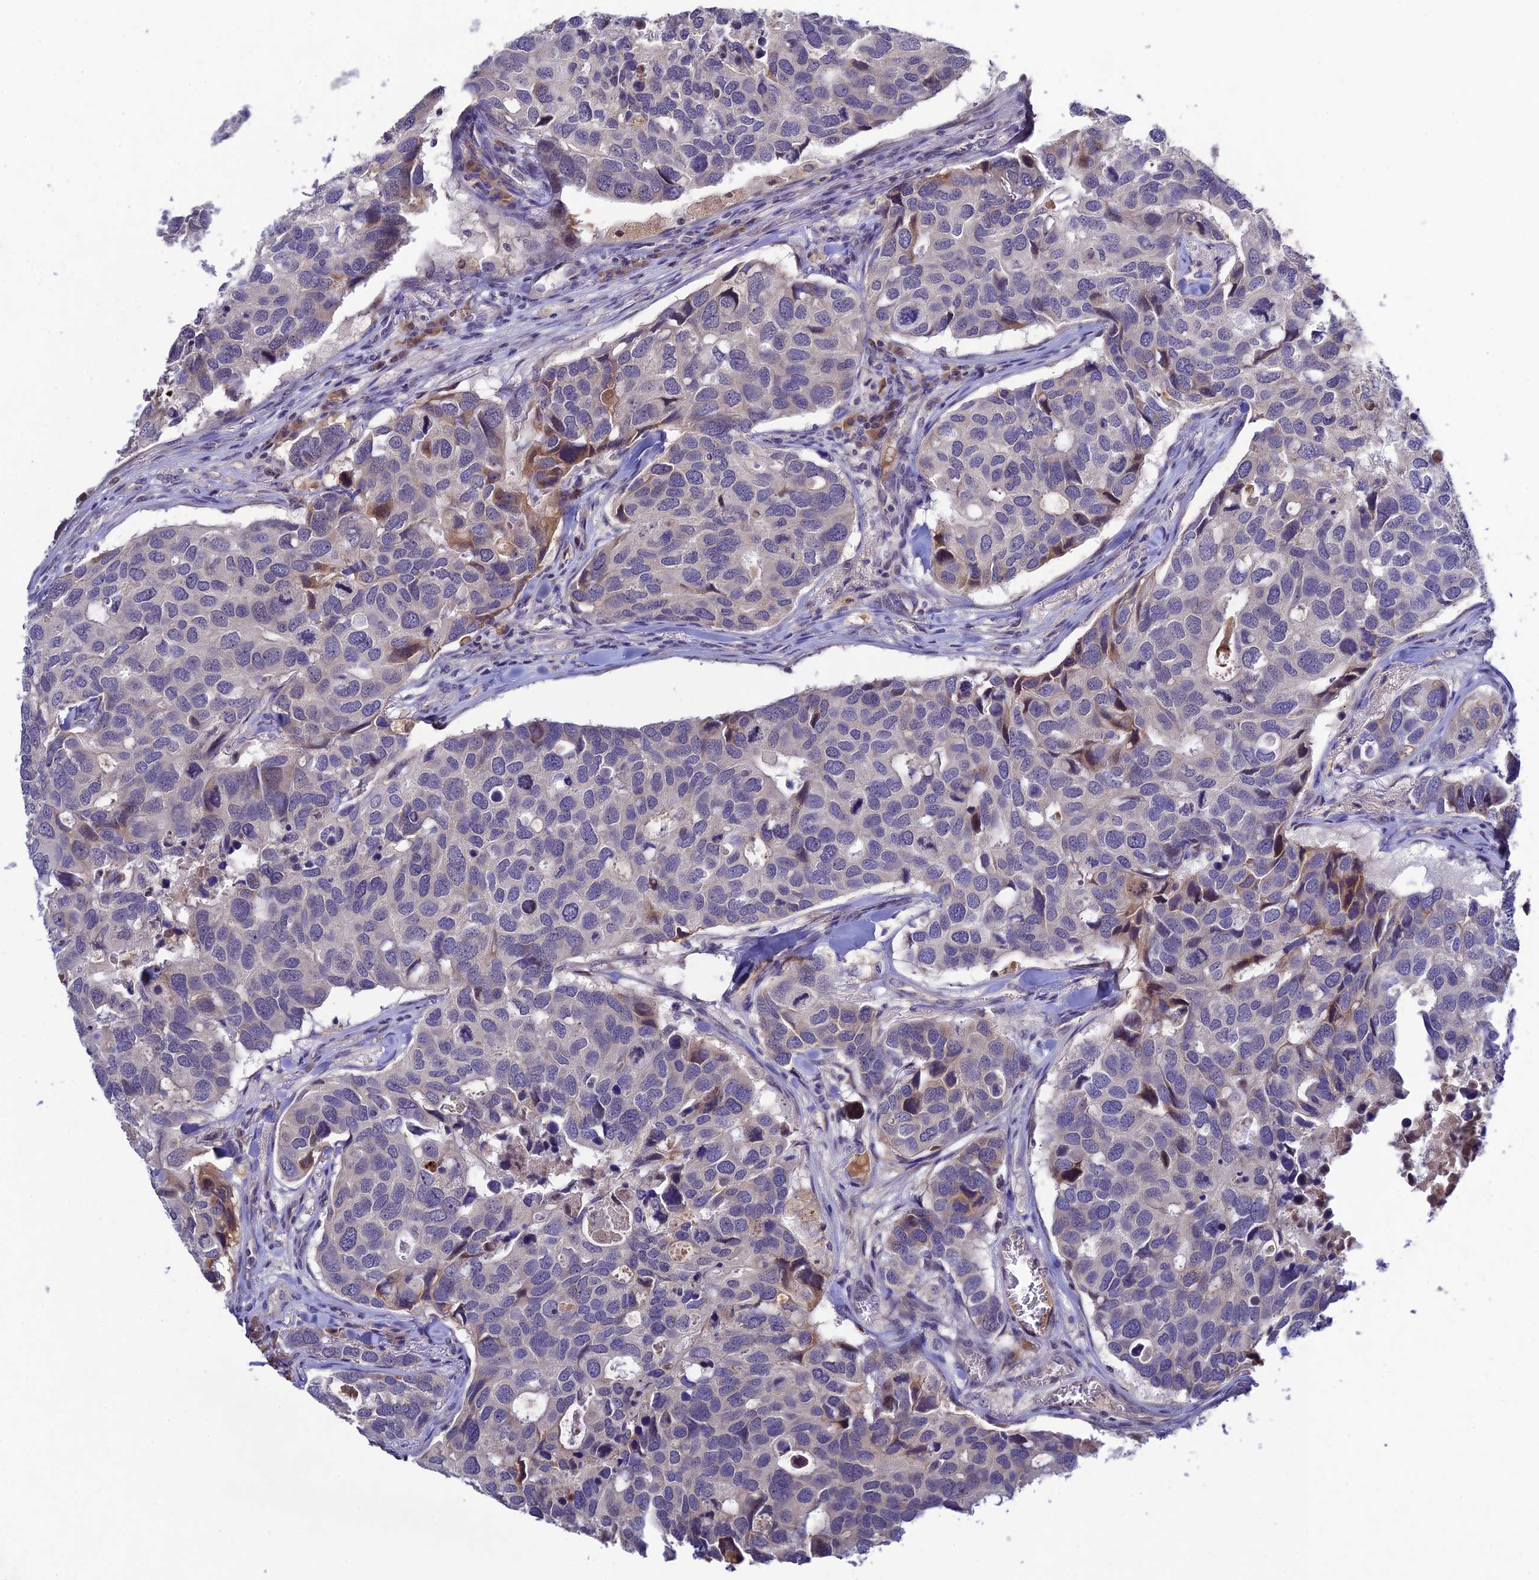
{"staining": {"intensity": "weak", "quantity": "<25%", "location": "cytoplasmic/membranous"}, "tissue": "breast cancer", "cell_type": "Tumor cells", "image_type": "cancer", "snomed": [{"axis": "morphology", "description": "Duct carcinoma"}, {"axis": "topography", "description": "Breast"}], "caption": "IHC of infiltrating ductal carcinoma (breast) shows no expression in tumor cells.", "gene": "CHST5", "patient": {"sex": "female", "age": 83}}